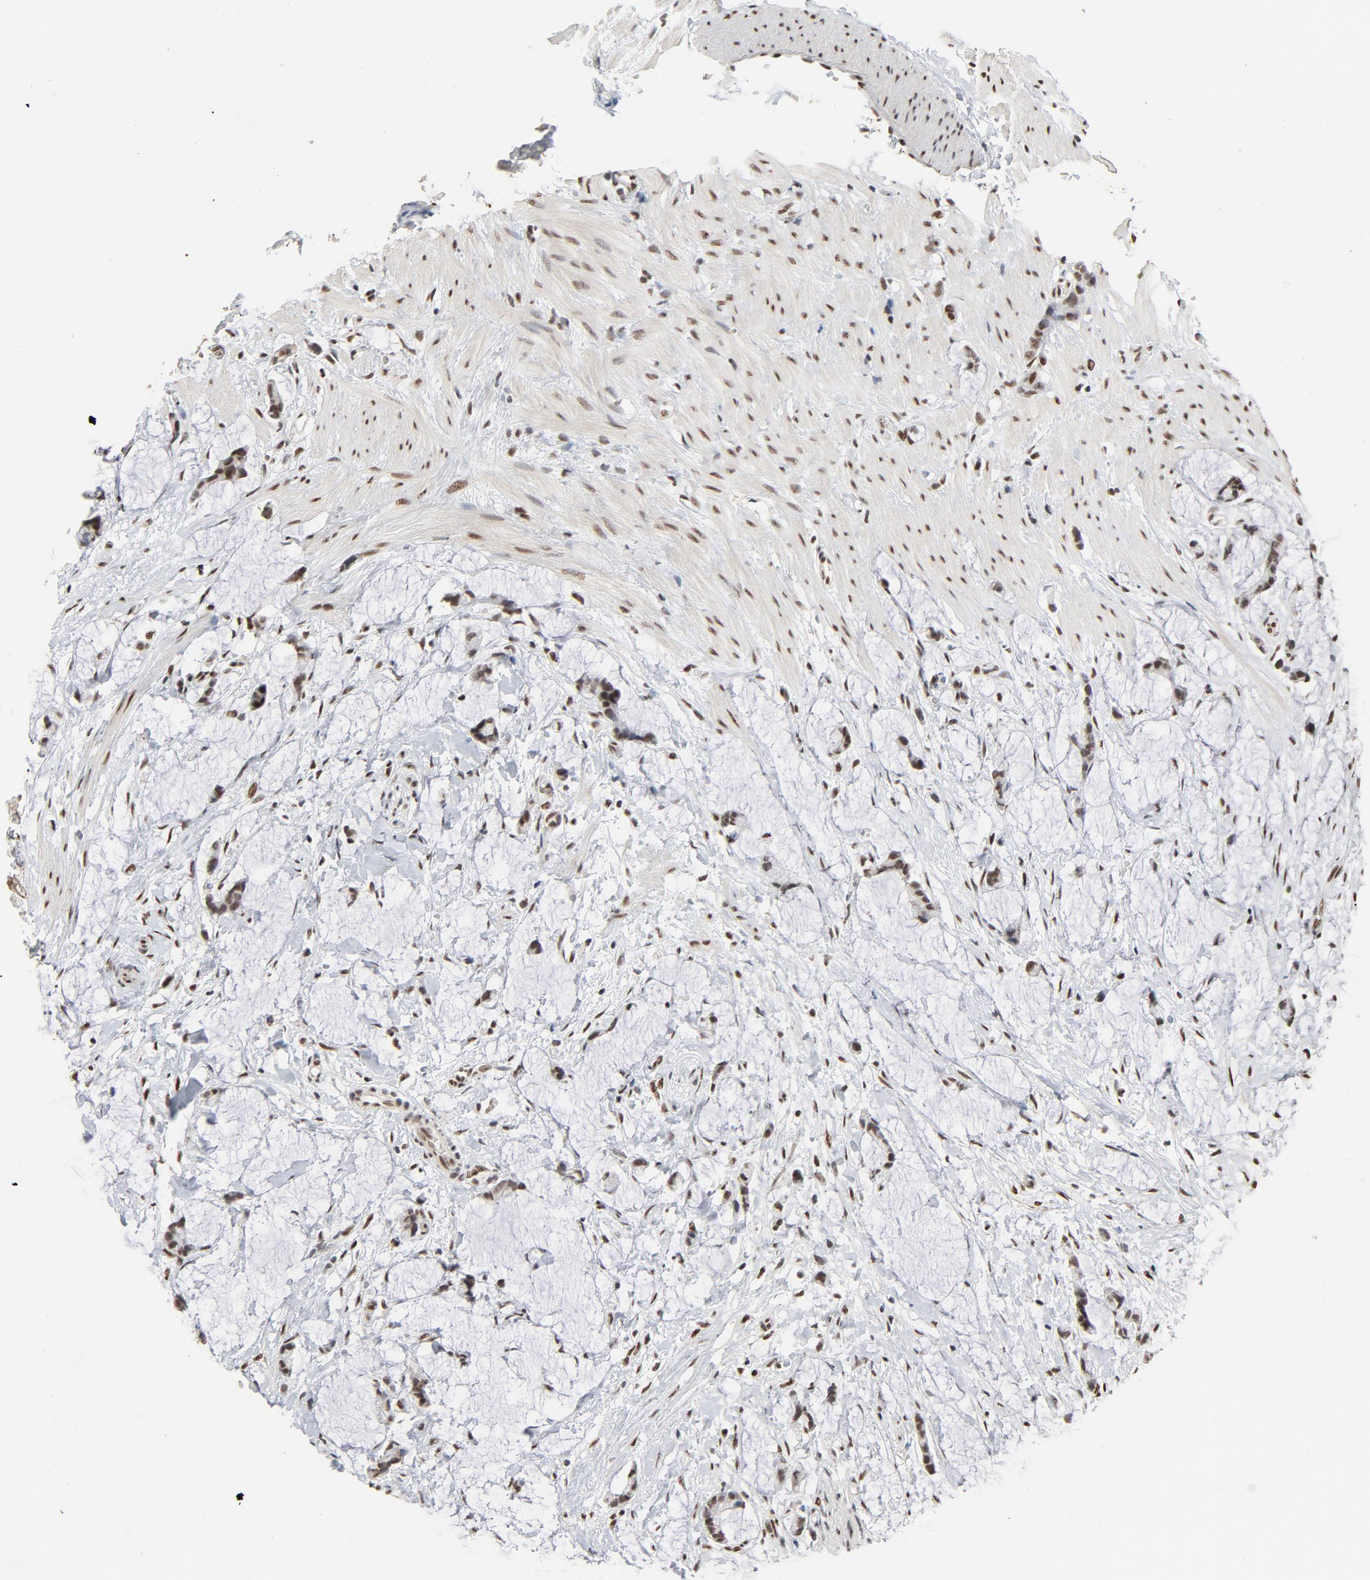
{"staining": {"intensity": "moderate", "quantity": "25%-75%", "location": "nuclear"}, "tissue": "colorectal cancer", "cell_type": "Tumor cells", "image_type": "cancer", "snomed": [{"axis": "morphology", "description": "Adenocarcinoma, NOS"}, {"axis": "topography", "description": "Colon"}], "caption": "Immunohistochemistry histopathology image of neoplastic tissue: colorectal cancer stained using IHC displays medium levels of moderate protein expression localized specifically in the nuclear of tumor cells, appearing as a nuclear brown color.", "gene": "MRE11", "patient": {"sex": "male", "age": 14}}